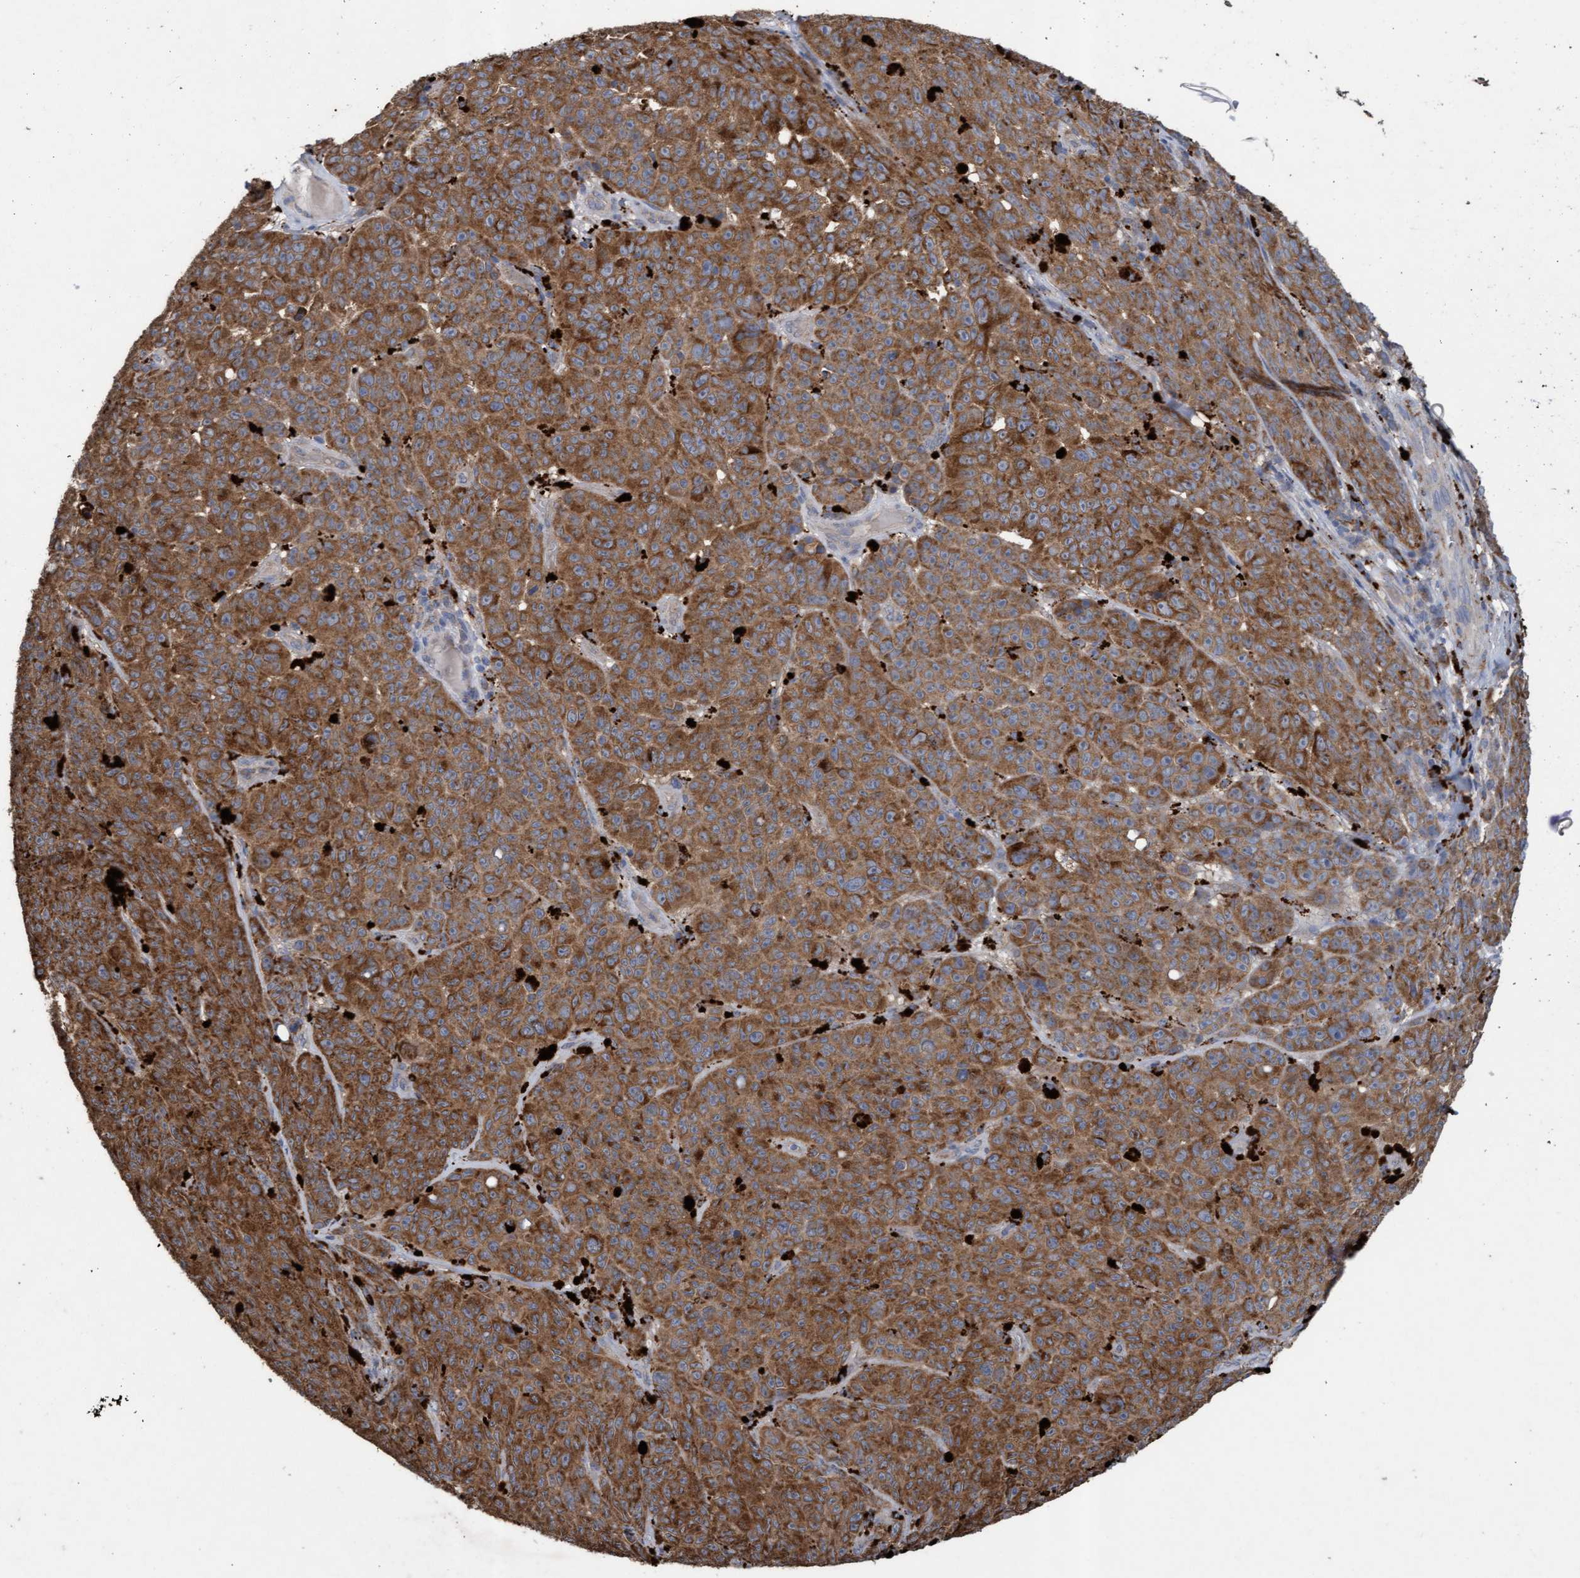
{"staining": {"intensity": "moderate", "quantity": ">75%", "location": "cytoplasmic/membranous"}, "tissue": "melanoma", "cell_type": "Tumor cells", "image_type": "cancer", "snomed": [{"axis": "morphology", "description": "Malignant melanoma, NOS"}, {"axis": "topography", "description": "Skin"}], "caption": "IHC staining of melanoma, which demonstrates medium levels of moderate cytoplasmic/membranous staining in approximately >75% of tumor cells indicating moderate cytoplasmic/membranous protein positivity. The staining was performed using DAB (brown) for protein detection and nuclei were counterstained in hematoxylin (blue).", "gene": "ATPAF2", "patient": {"sex": "female", "age": 82}}